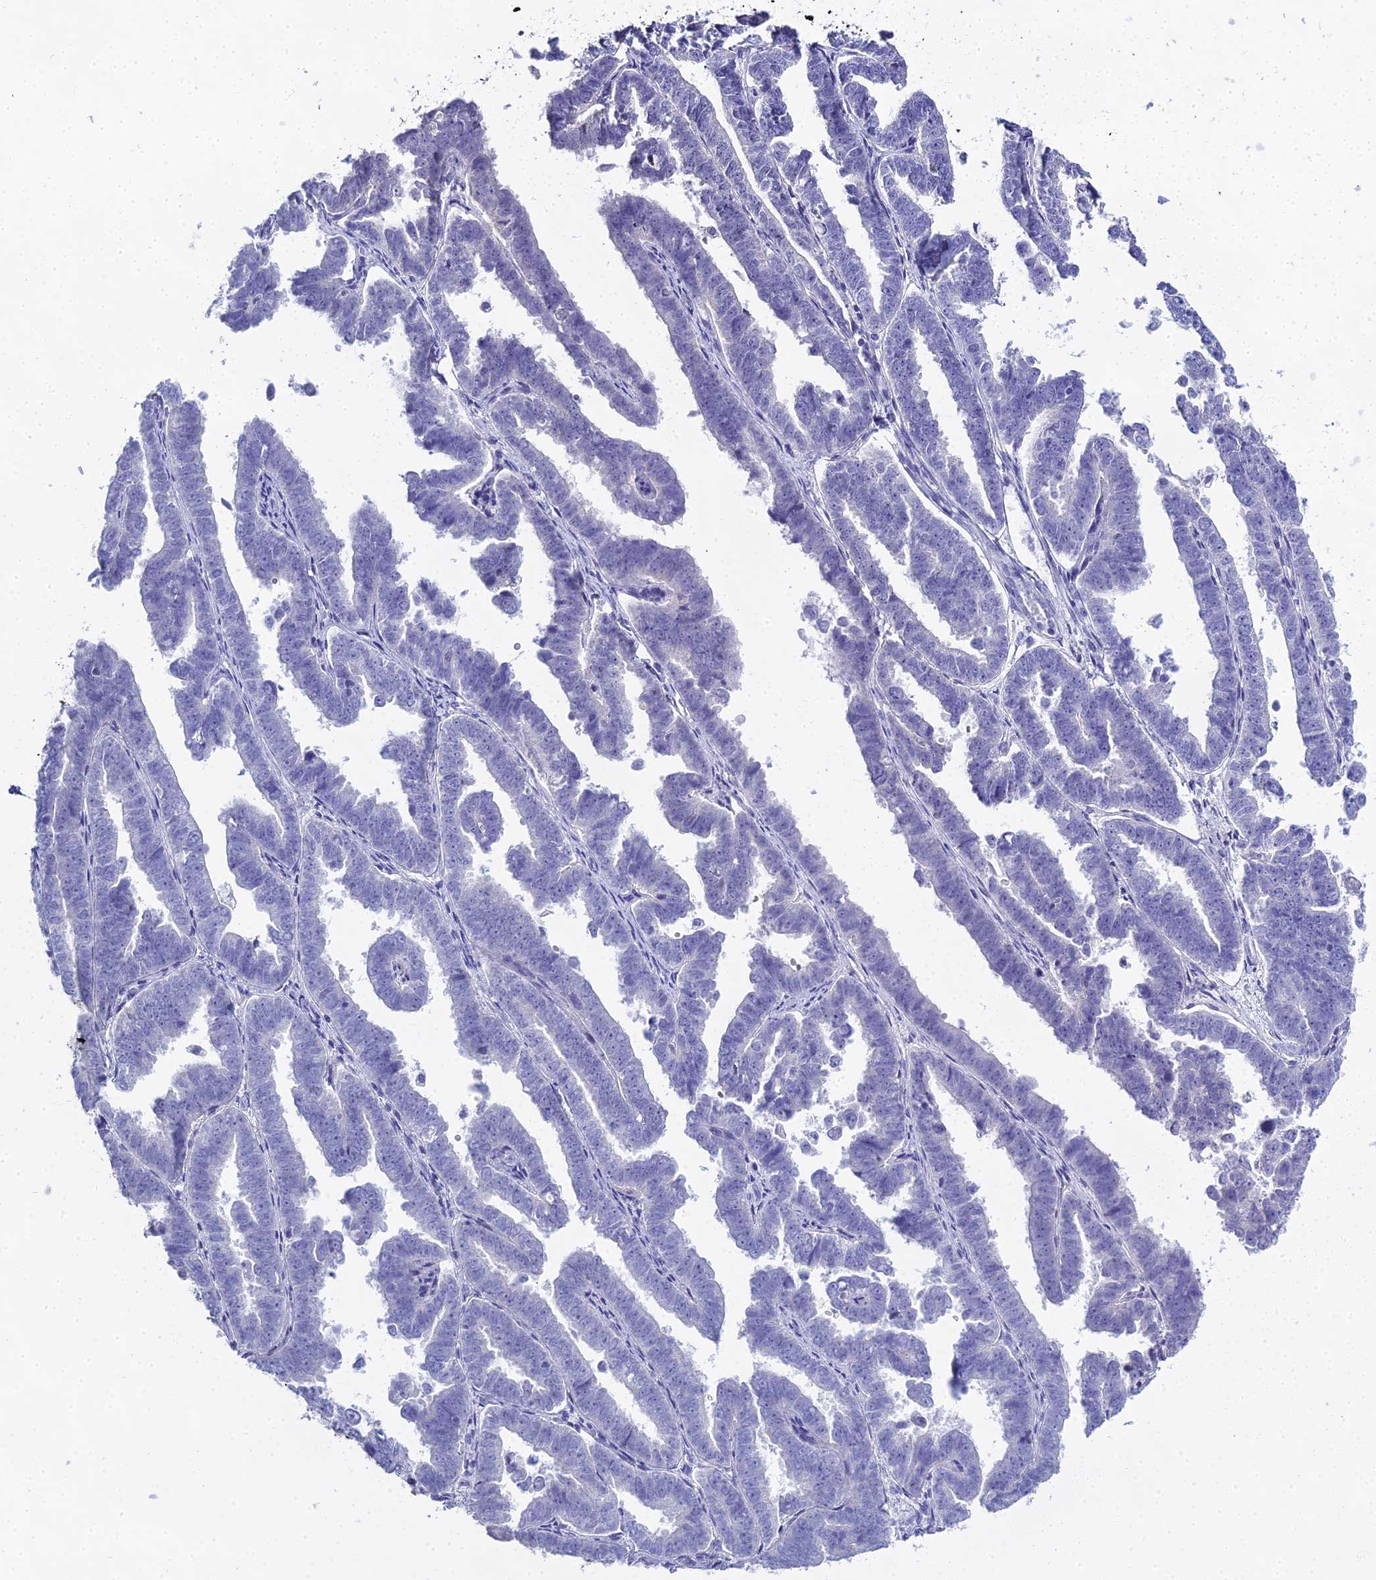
{"staining": {"intensity": "negative", "quantity": "none", "location": "none"}, "tissue": "endometrial cancer", "cell_type": "Tumor cells", "image_type": "cancer", "snomed": [{"axis": "morphology", "description": "Adenocarcinoma, NOS"}, {"axis": "topography", "description": "Endometrium"}], "caption": "Immunohistochemistry histopathology image of neoplastic tissue: endometrial adenocarcinoma stained with DAB (3,3'-diaminobenzidine) reveals no significant protein expression in tumor cells.", "gene": "S100A7", "patient": {"sex": "female", "age": 75}}